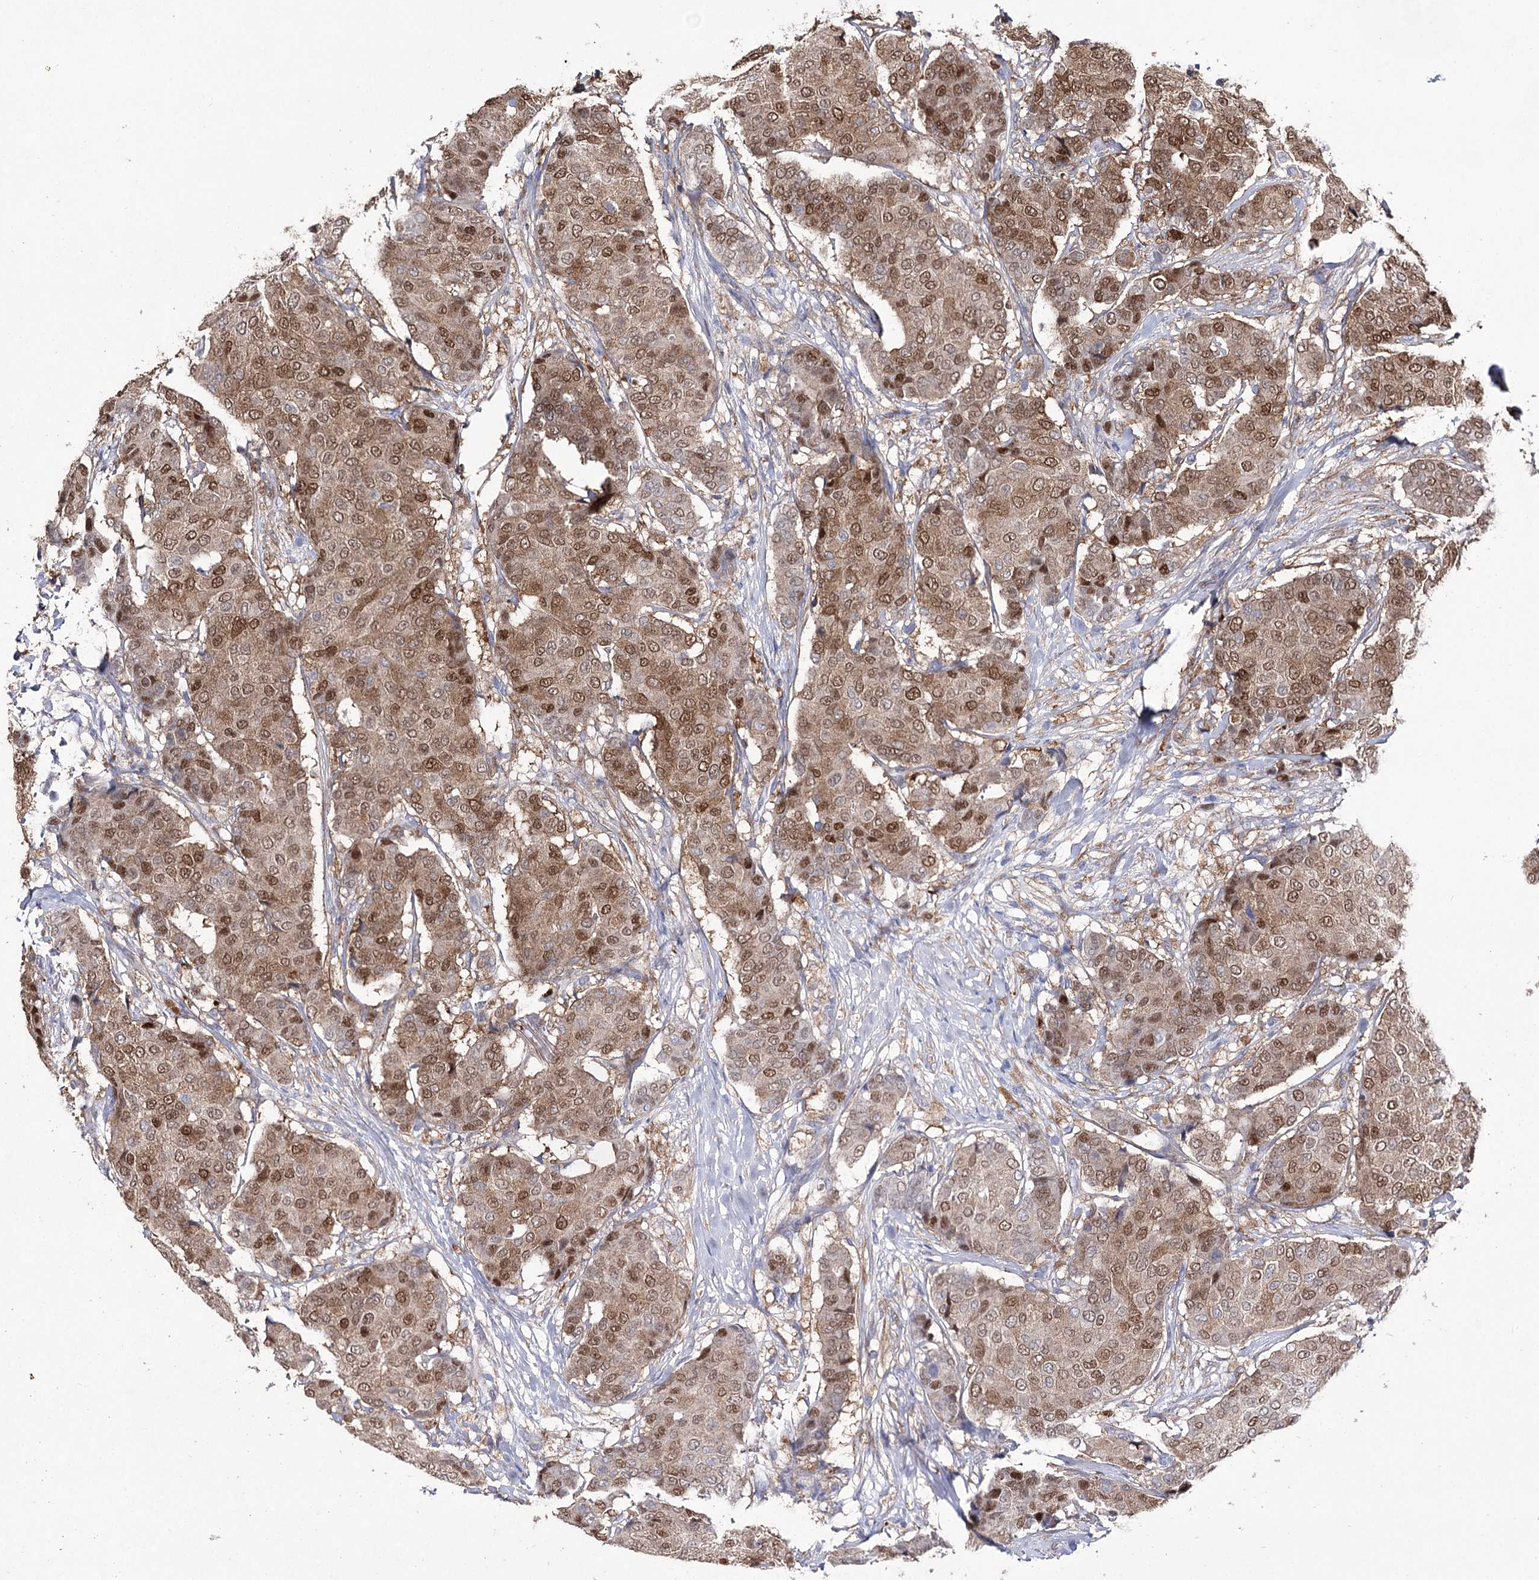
{"staining": {"intensity": "moderate", "quantity": ">75%", "location": "cytoplasmic/membranous,nuclear"}, "tissue": "breast cancer", "cell_type": "Tumor cells", "image_type": "cancer", "snomed": [{"axis": "morphology", "description": "Duct carcinoma"}, {"axis": "topography", "description": "Breast"}], "caption": "Breast cancer tissue reveals moderate cytoplasmic/membranous and nuclear staining in approximately >75% of tumor cells, visualized by immunohistochemistry. (Stains: DAB in brown, nuclei in blue, Microscopy: brightfield microscopy at high magnification).", "gene": "UGDH", "patient": {"sex": "female", "age": 75}}